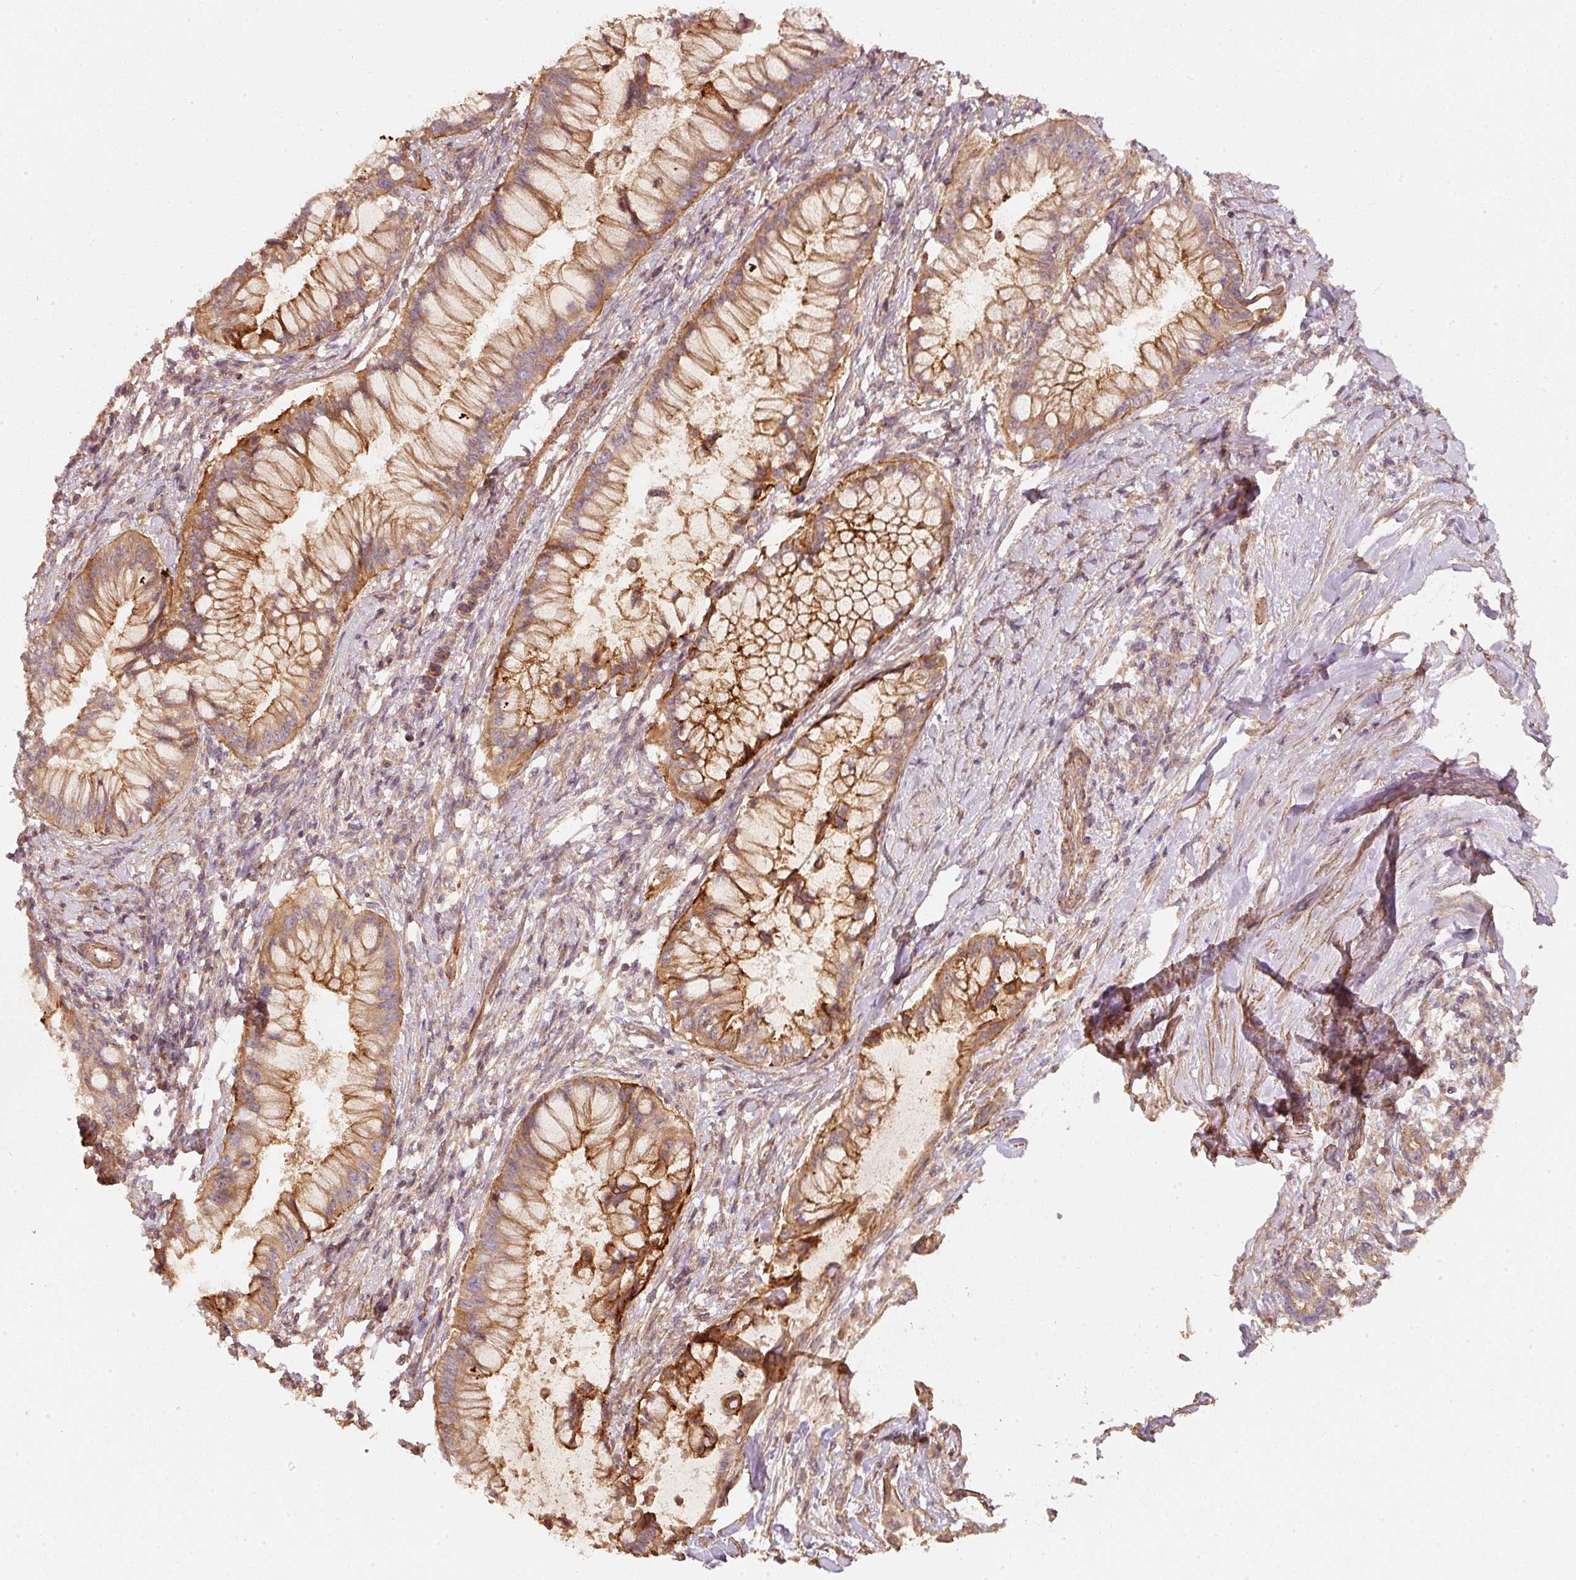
{"staining": {"intensity": "moderate", "quantity": ">75%", "location": "cytoplasmic/membranous"}, "tissue": "pancreatic cancer", "cell_type": "Tumor cells", "image_type": "cancer", "snomed": [{"axis": "morphology", "description": "Adenocarcinoma, NOS"}, {"axis": "topography", "description": "Pancreas"}], "caption": "Tumor cells show moderate cytoplasmic/membranous staining in about >75% of cells in pancreatic cancer. (DAB (3,3'-diaminobenzidine) IHC with brightfield microscopy, high magnification).", "gene": "CEP95", "patient": {"sex": "male", "age": 48}}